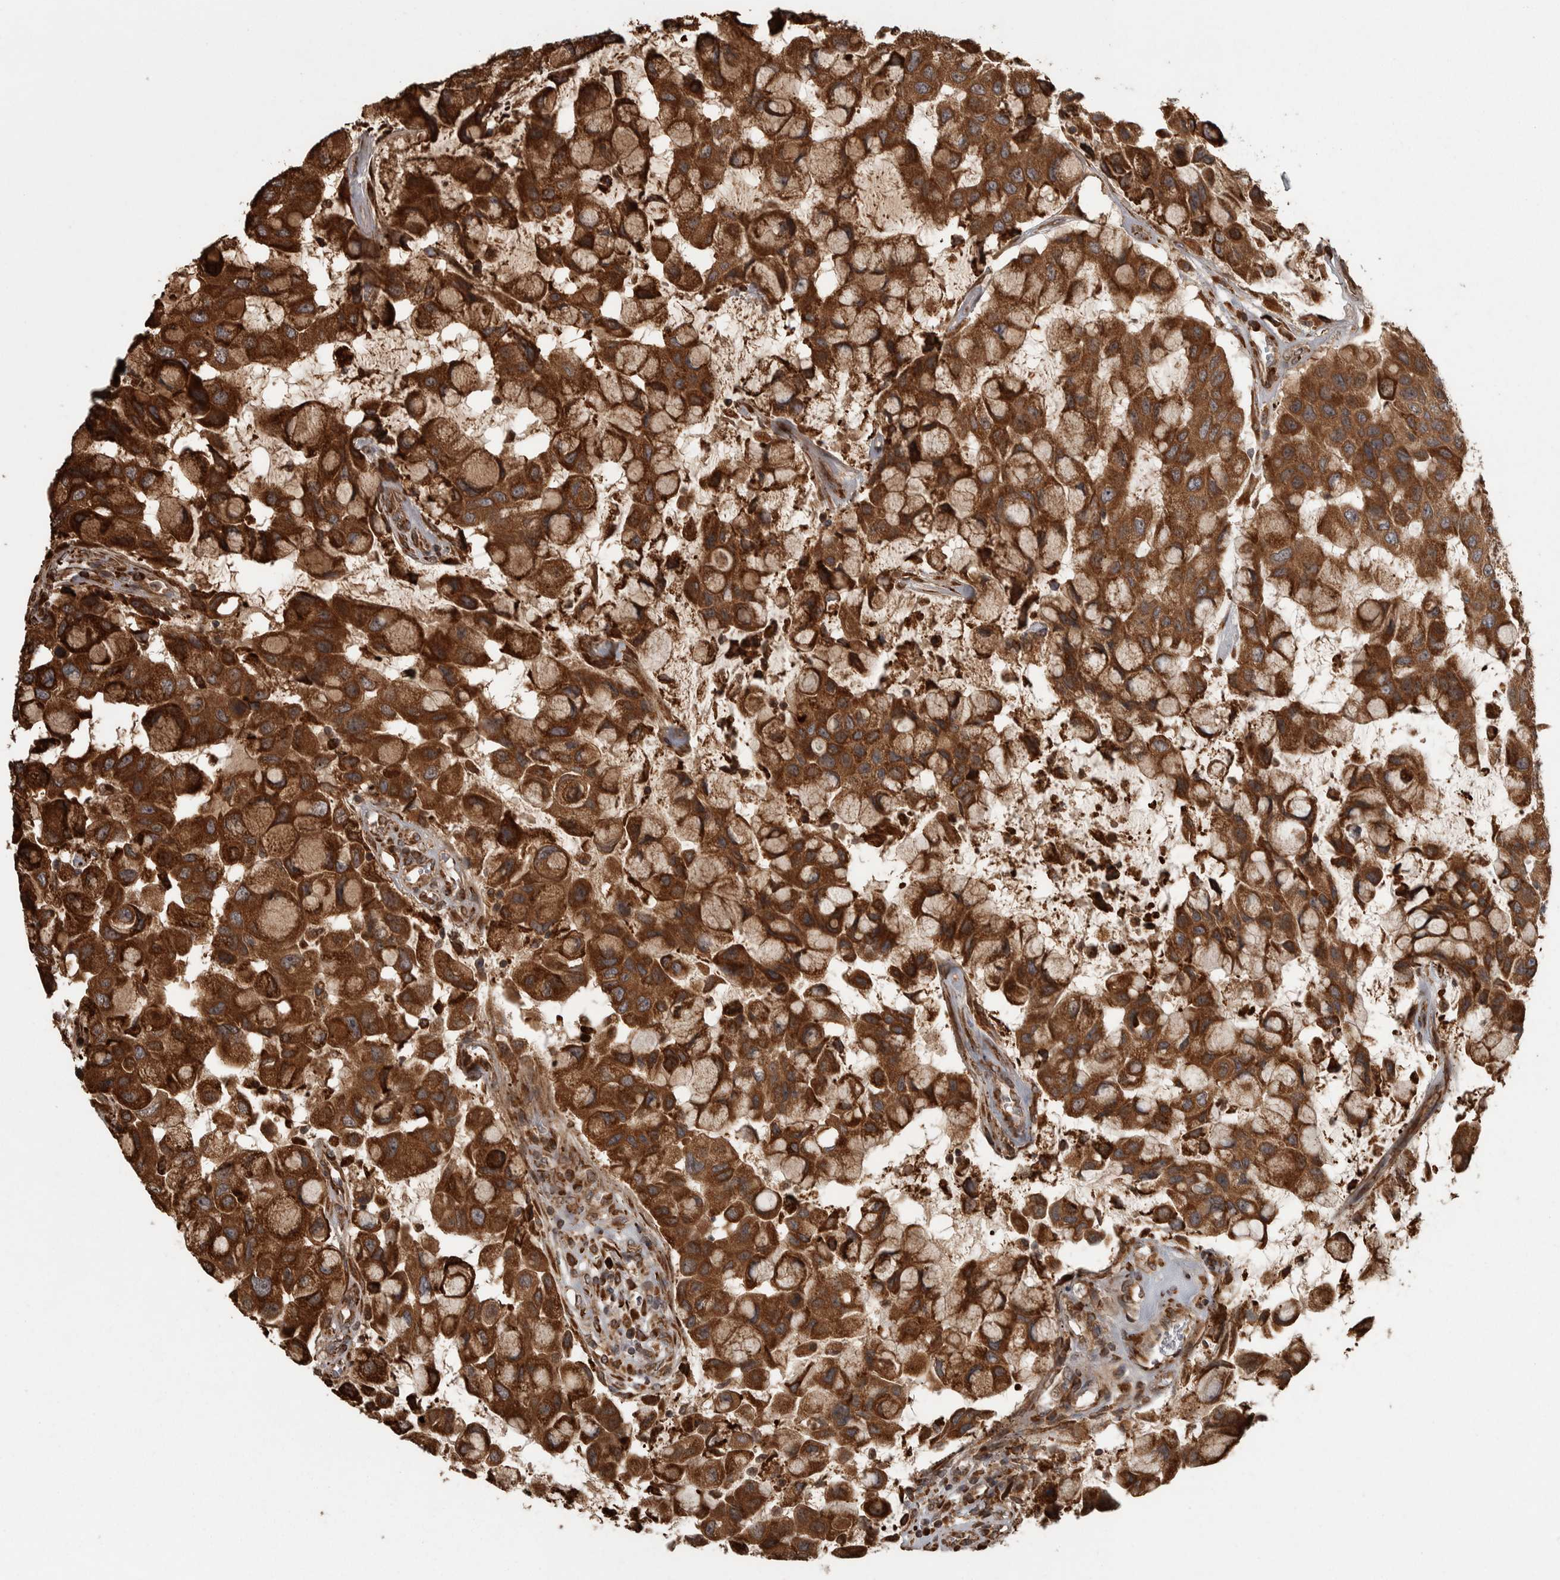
{"staining": {"intensity": "strong", "quantity": ">75%", "location": "cytoplasmic/membranous"}, "tissue": "breast cancer", "cell_type": "Tumor cells", "image_type": "cancer", "snomed": [{"axis": "morphology", "description": "Duct carcinoma"}, {"axis": "topography", "description": "Breast"}], "caption": "Protein expression analysis of human invasive ductal carcinoma (breast) reveals strong cytoplasmic/membranous expression in about >75% of tumor cells. (DAB IHC, brown staining for protein, blue staining for nuclei).", "gene": "AGBL3", "patient": {"sex": "female", "age": 27}}